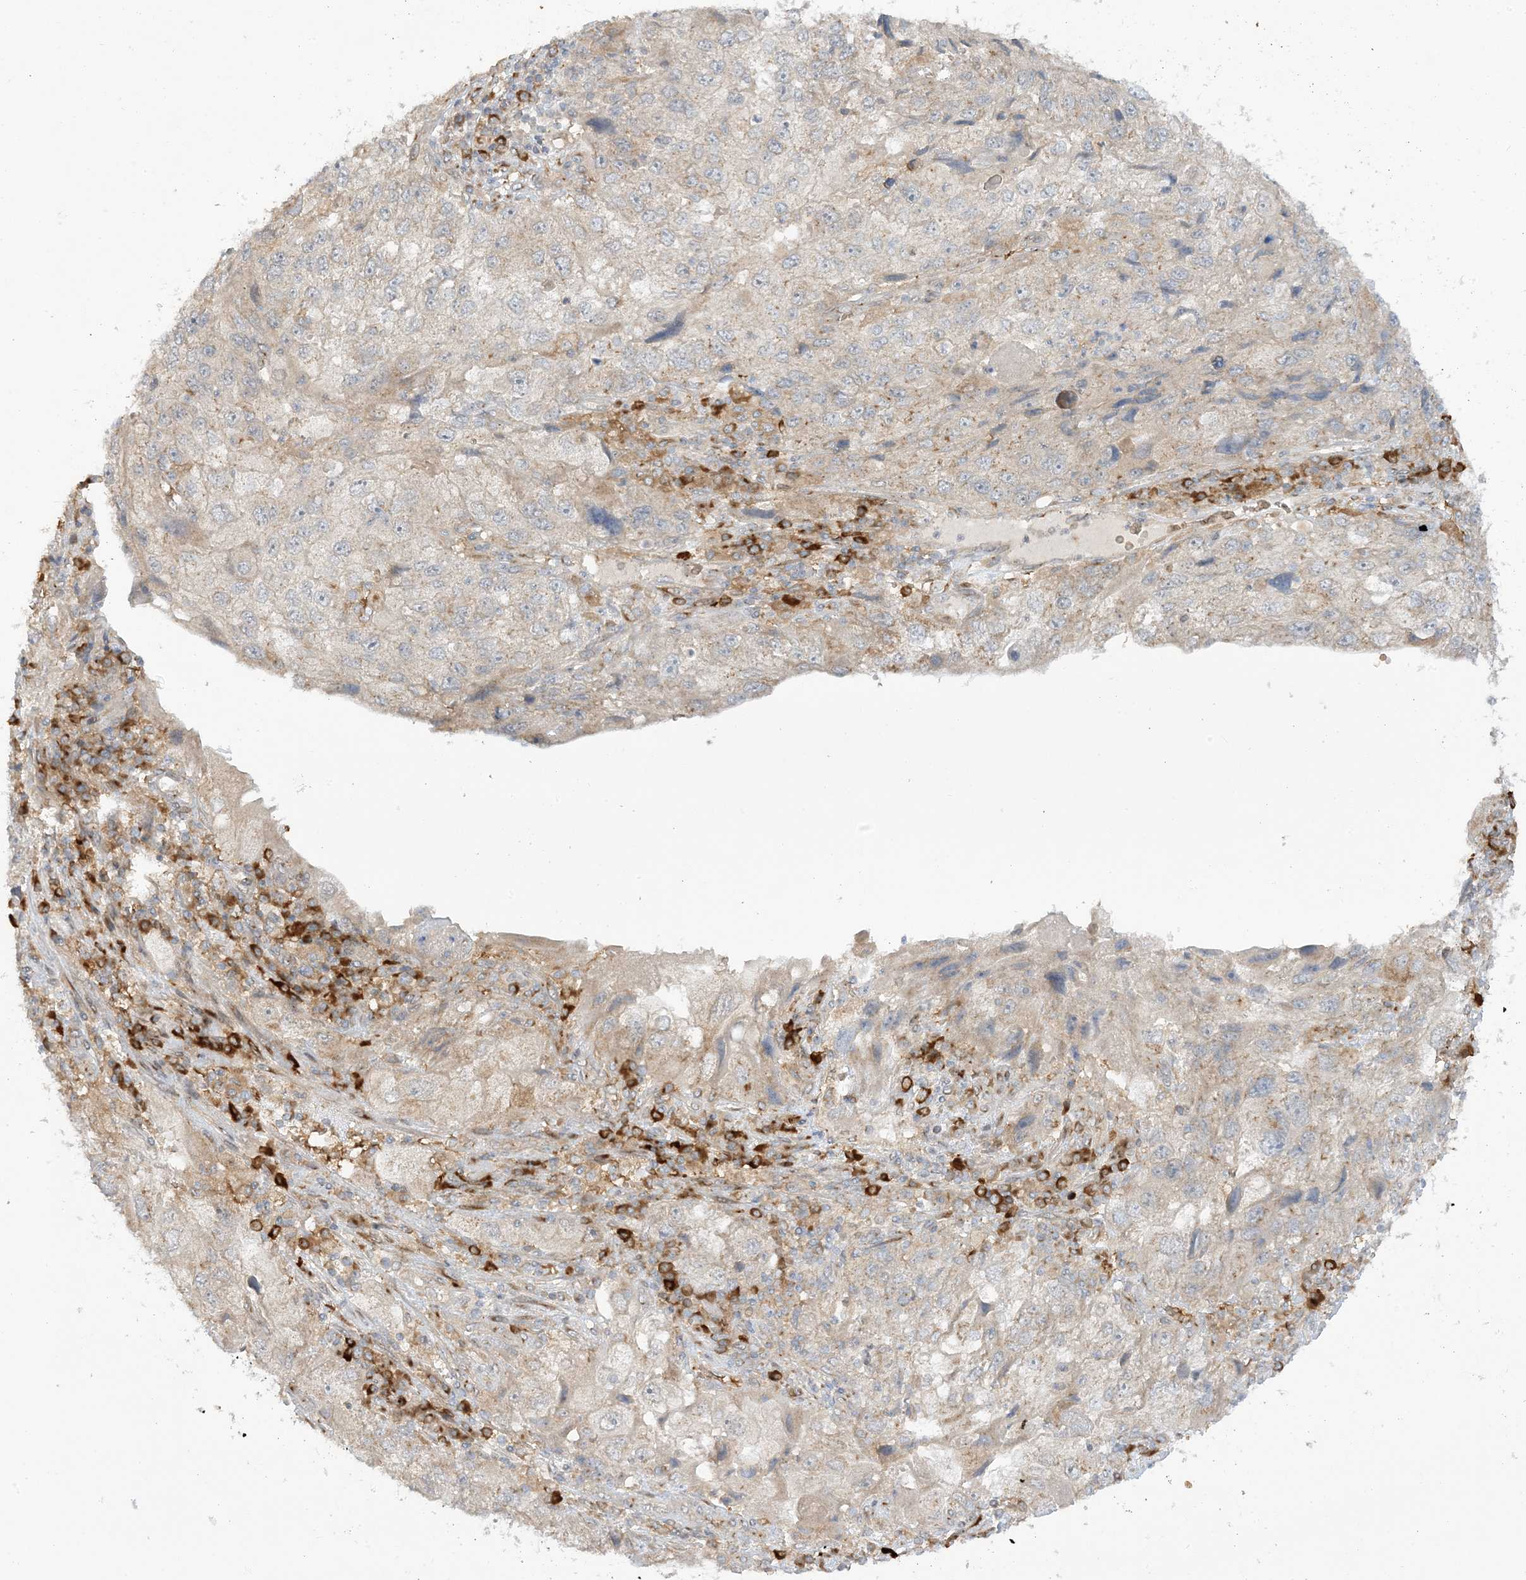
{"staining": {"intensity": "weak", "quantity": "<25%", "location": "cytoplasmic/membranous"}, "tissue": "endometrial cancer", "cell_type": "Tumor cells", "image_type": "cancer", "snomed": [{"axis": "morphology", "description": "Adenocarcinoma, NOS"}, {"axis": "topography", "description": "Endometrium"}], "caption": "A high-resolution histopathology image shows IHC staining of adenocarcinoma (endometrial), which shows no significant positivity in tumor cells. (Brightfield microscopy of DAB (3,3'-diaminobenzidine) immunohistochemistry at high magnification).", "gene": "RPP40", "patient": {"sex": "female", "age": 49}}